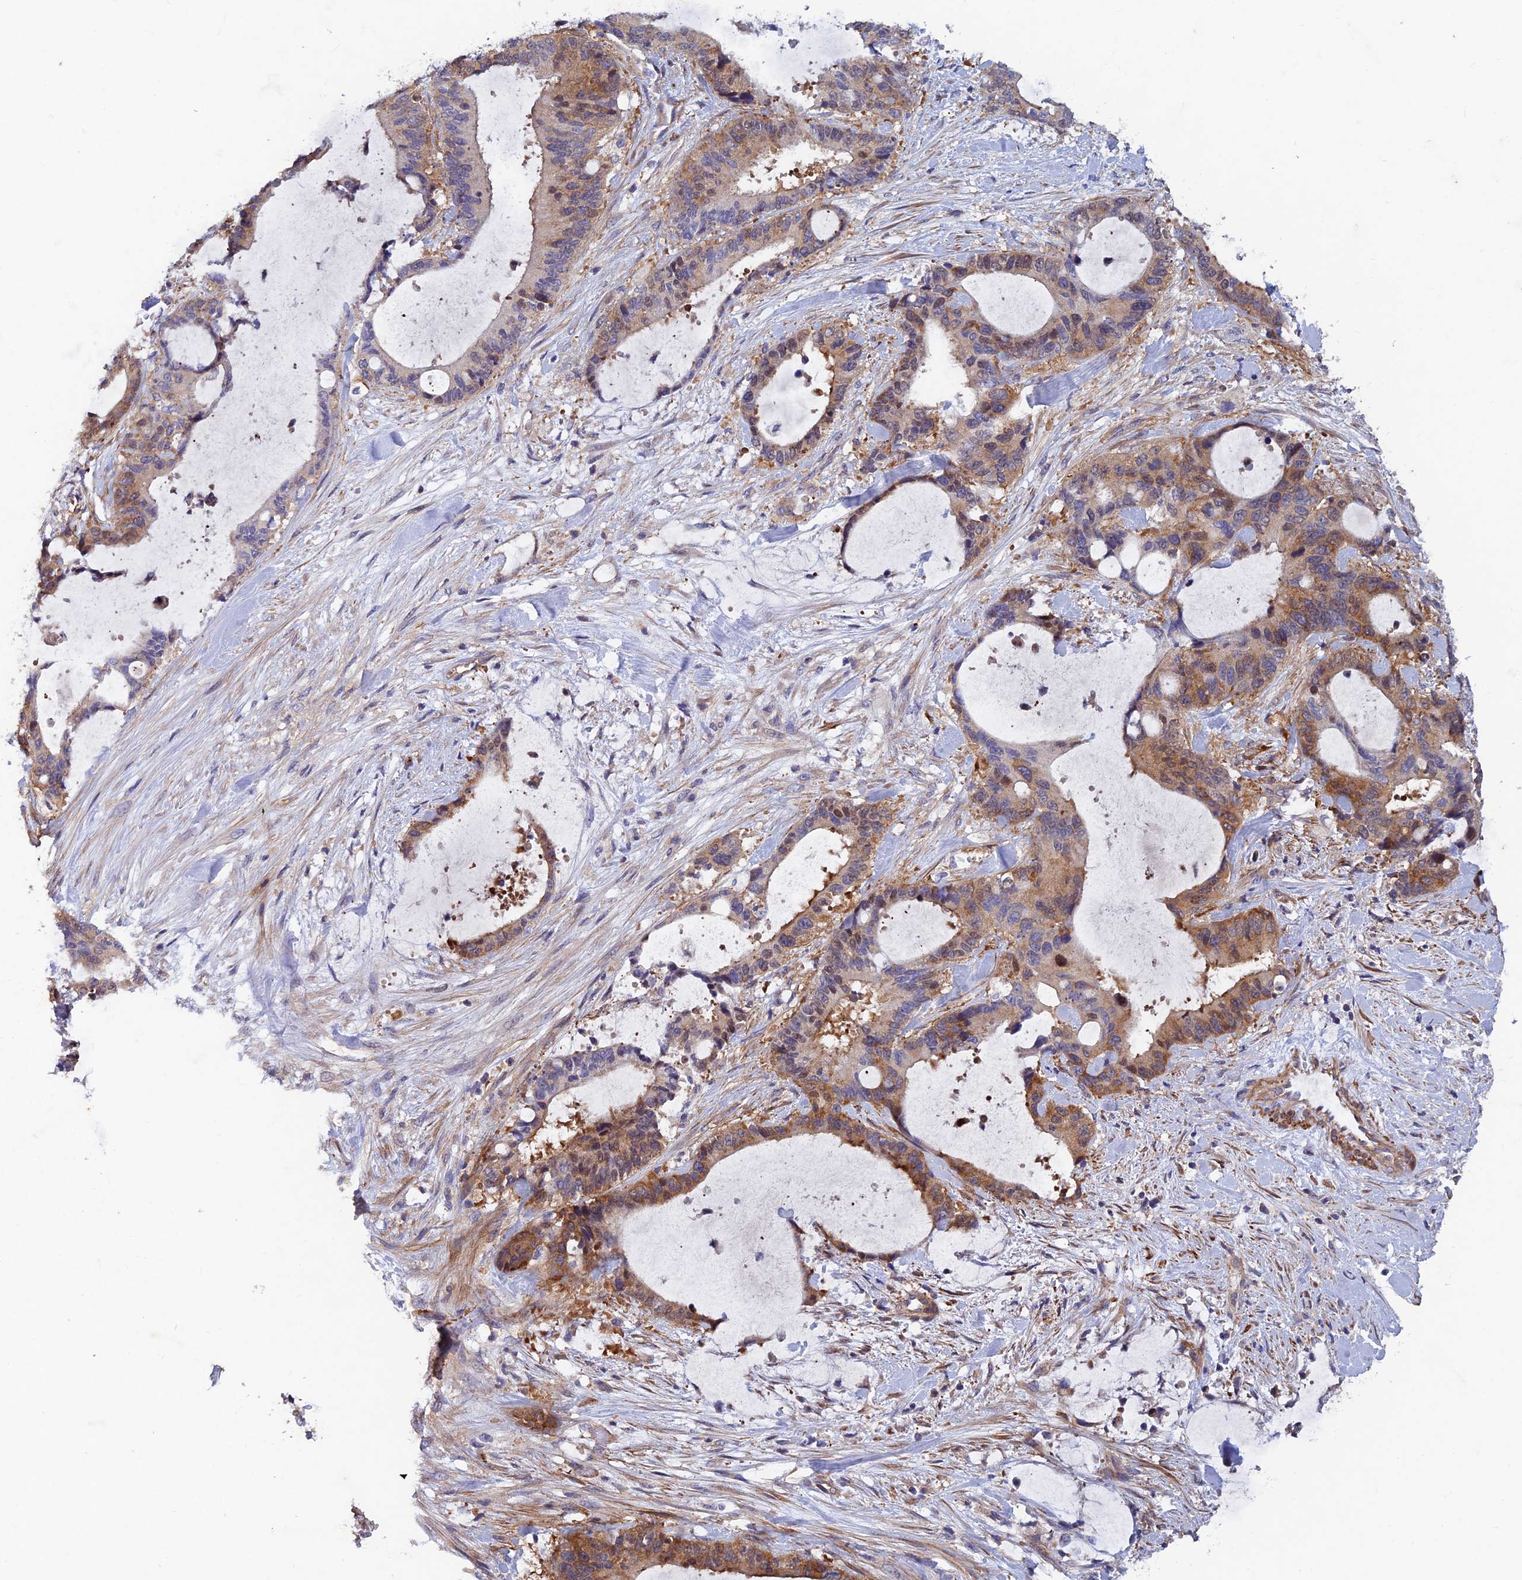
{"staining": {"intensity": "moderate", "quantity": "25%-75%", "location": "cytoplasmic/membranous"}, "tissue": "liver cancer", "cell_type": "Tumor cells", "image_type": "cancer", "snomed": [{"axis": "morphology", "description": "Normal tissue, NOS"}, {"axis": "morphology", "description": "Cholangiocarcinoma"}, {"axis": "topography", "description": "Liver"}, {"axis": "topography", "description": "Peripheral nerve tissue"}], "caption": "Cholangiocarcinoma (liver) stained with DAB IHC shows medium levels of moderate cytoplasmic/membranous expression in about 25%-75% of tumor cells.", "gene": "NCAPG", "patient": {"sex": "female", "age": 73}}